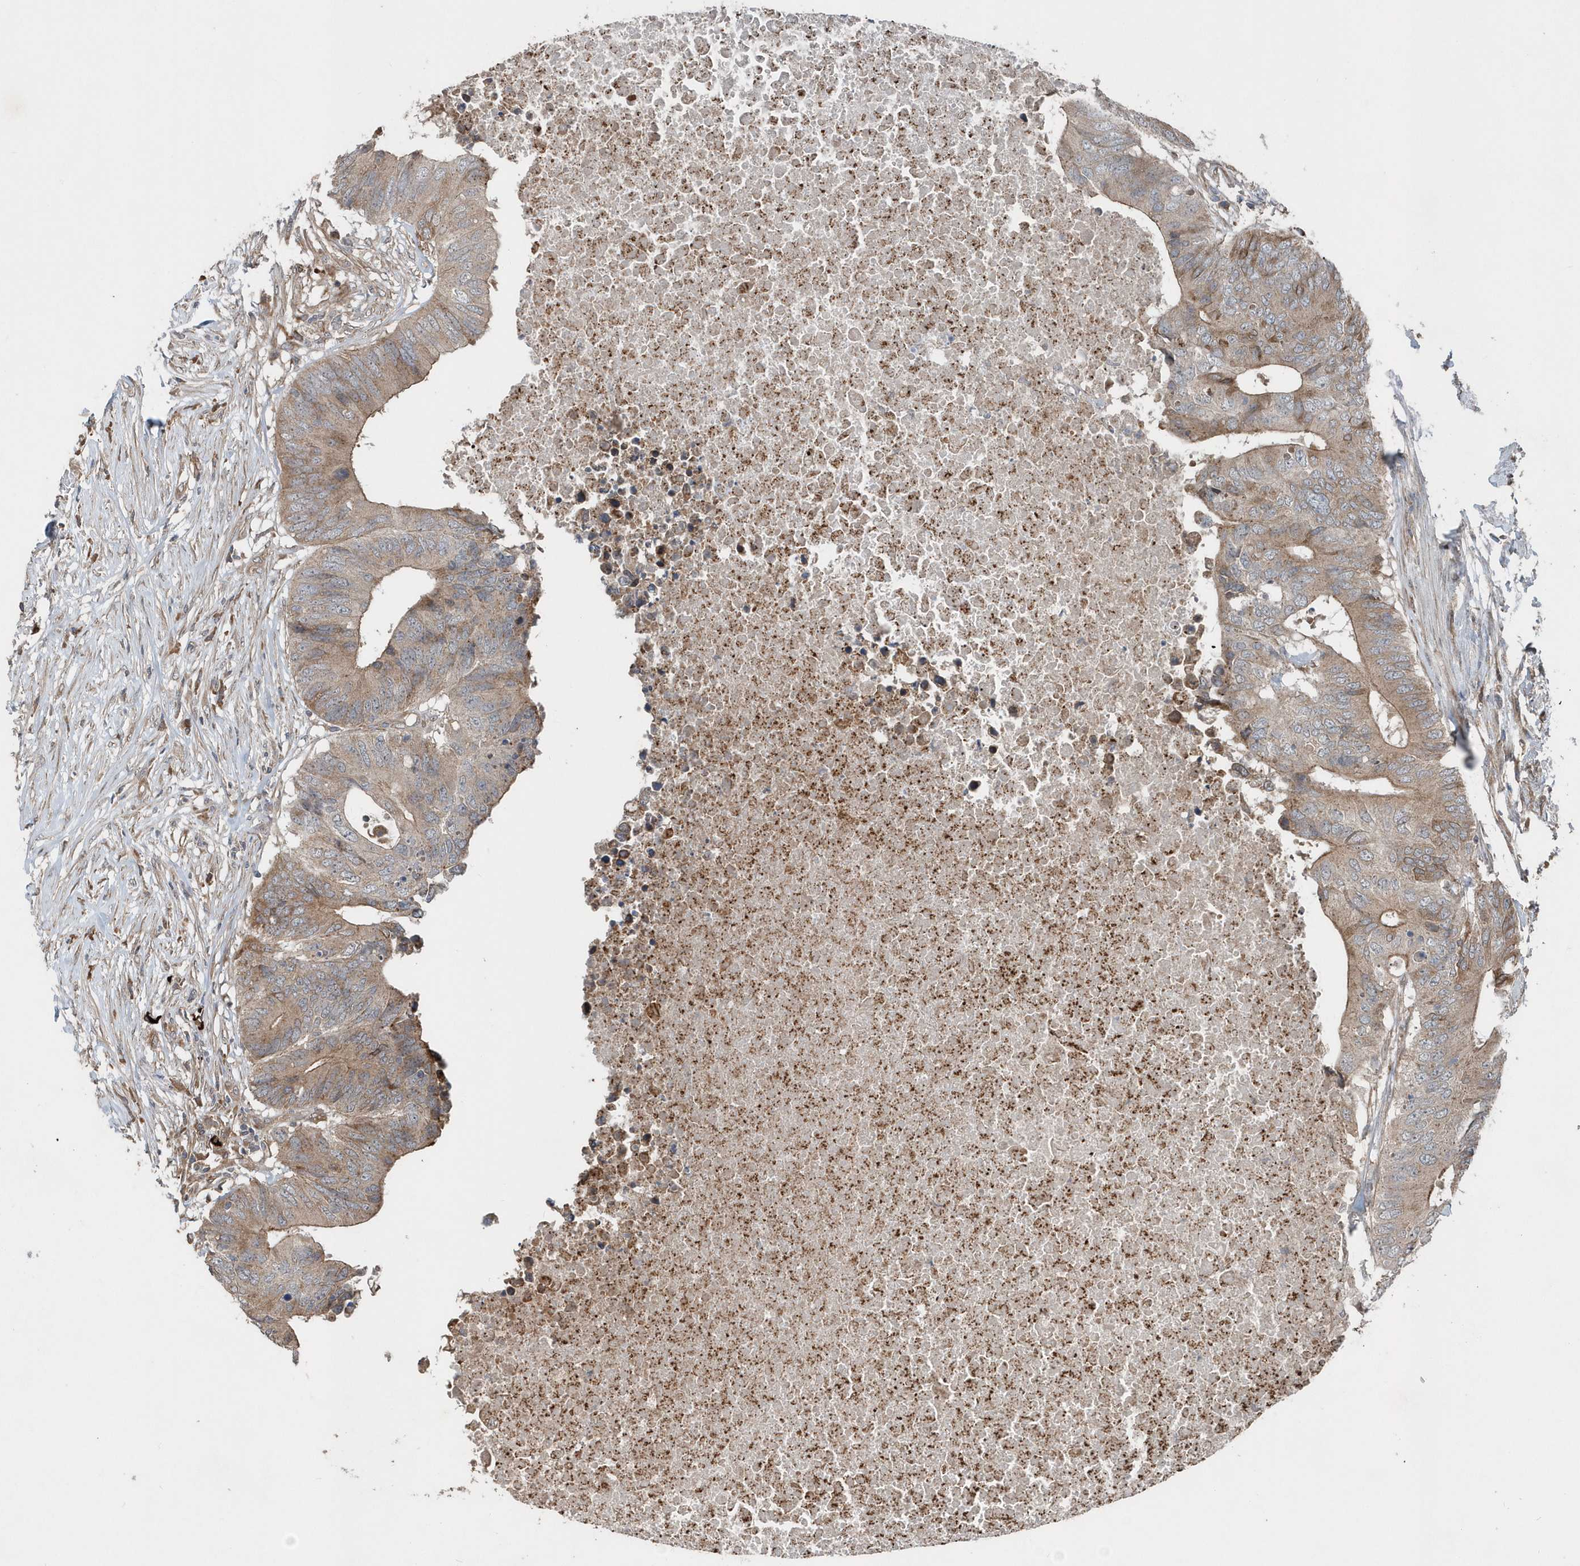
{"staining": {"intensity": "weak", "quantity": "25%-75%", "location": "cytoplasmic/membranous"}, "tissue": "colorectal cancer", "cell_type": "Tumor cells", "image_type": "cancer", "snomed": [{"axis": "morphology", "description": "Adenocarcinoma, NOS"}, {"axis": "topography", "description": "Colon"}], "caption": "A high-resolution photomicrograph shows immunohistochemistry staining of colorectal cancer (adenocarcinoma), which exhibits weak cytoplasmic/membranous staining in approximately 25%-75% of tumor cells.", "gene": "MCC", "patient": {"sex": "male", "age": 71}}